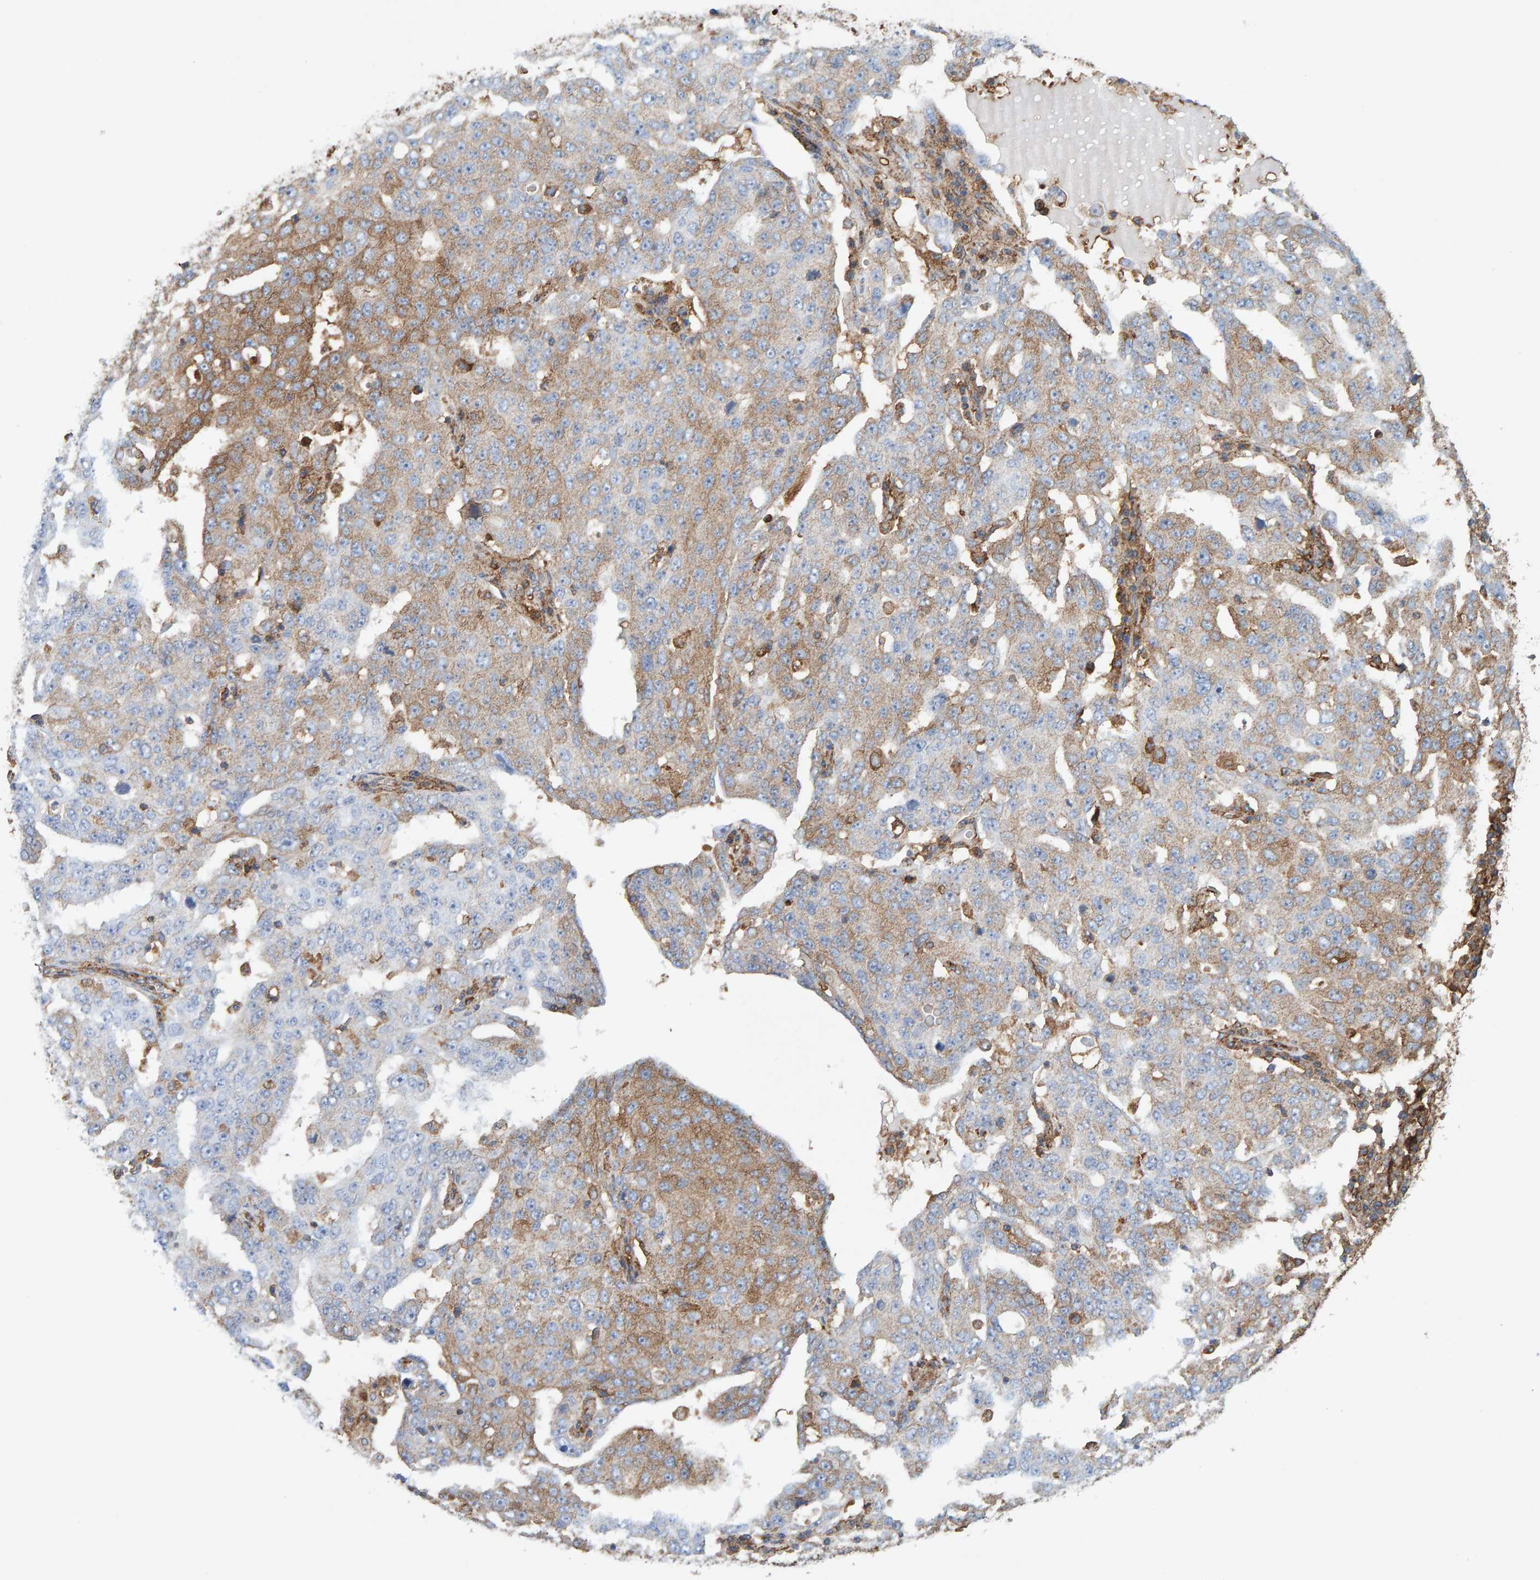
{"staining": {"intensity": "weak", "quantity": "25%-75%", "location": "cytoplasmic/membranous"}, "tissue": "ovarian cancer", "cell_type": "Tumor cells", "image_type": "cancer", "snomed": [{"axis": "morphology", "description": "Carcinoma, endometroid"}, {"axis": "topography", "description": "Ovary"}], "caption": "Protein analysis of ovarian endometroid carcinoma tissue shows weak cytoplasmic/membranous expression in about 25%-75% of tumor cells.", "gene": "MVP", "patient": {"sex": "female", "age": 62}}